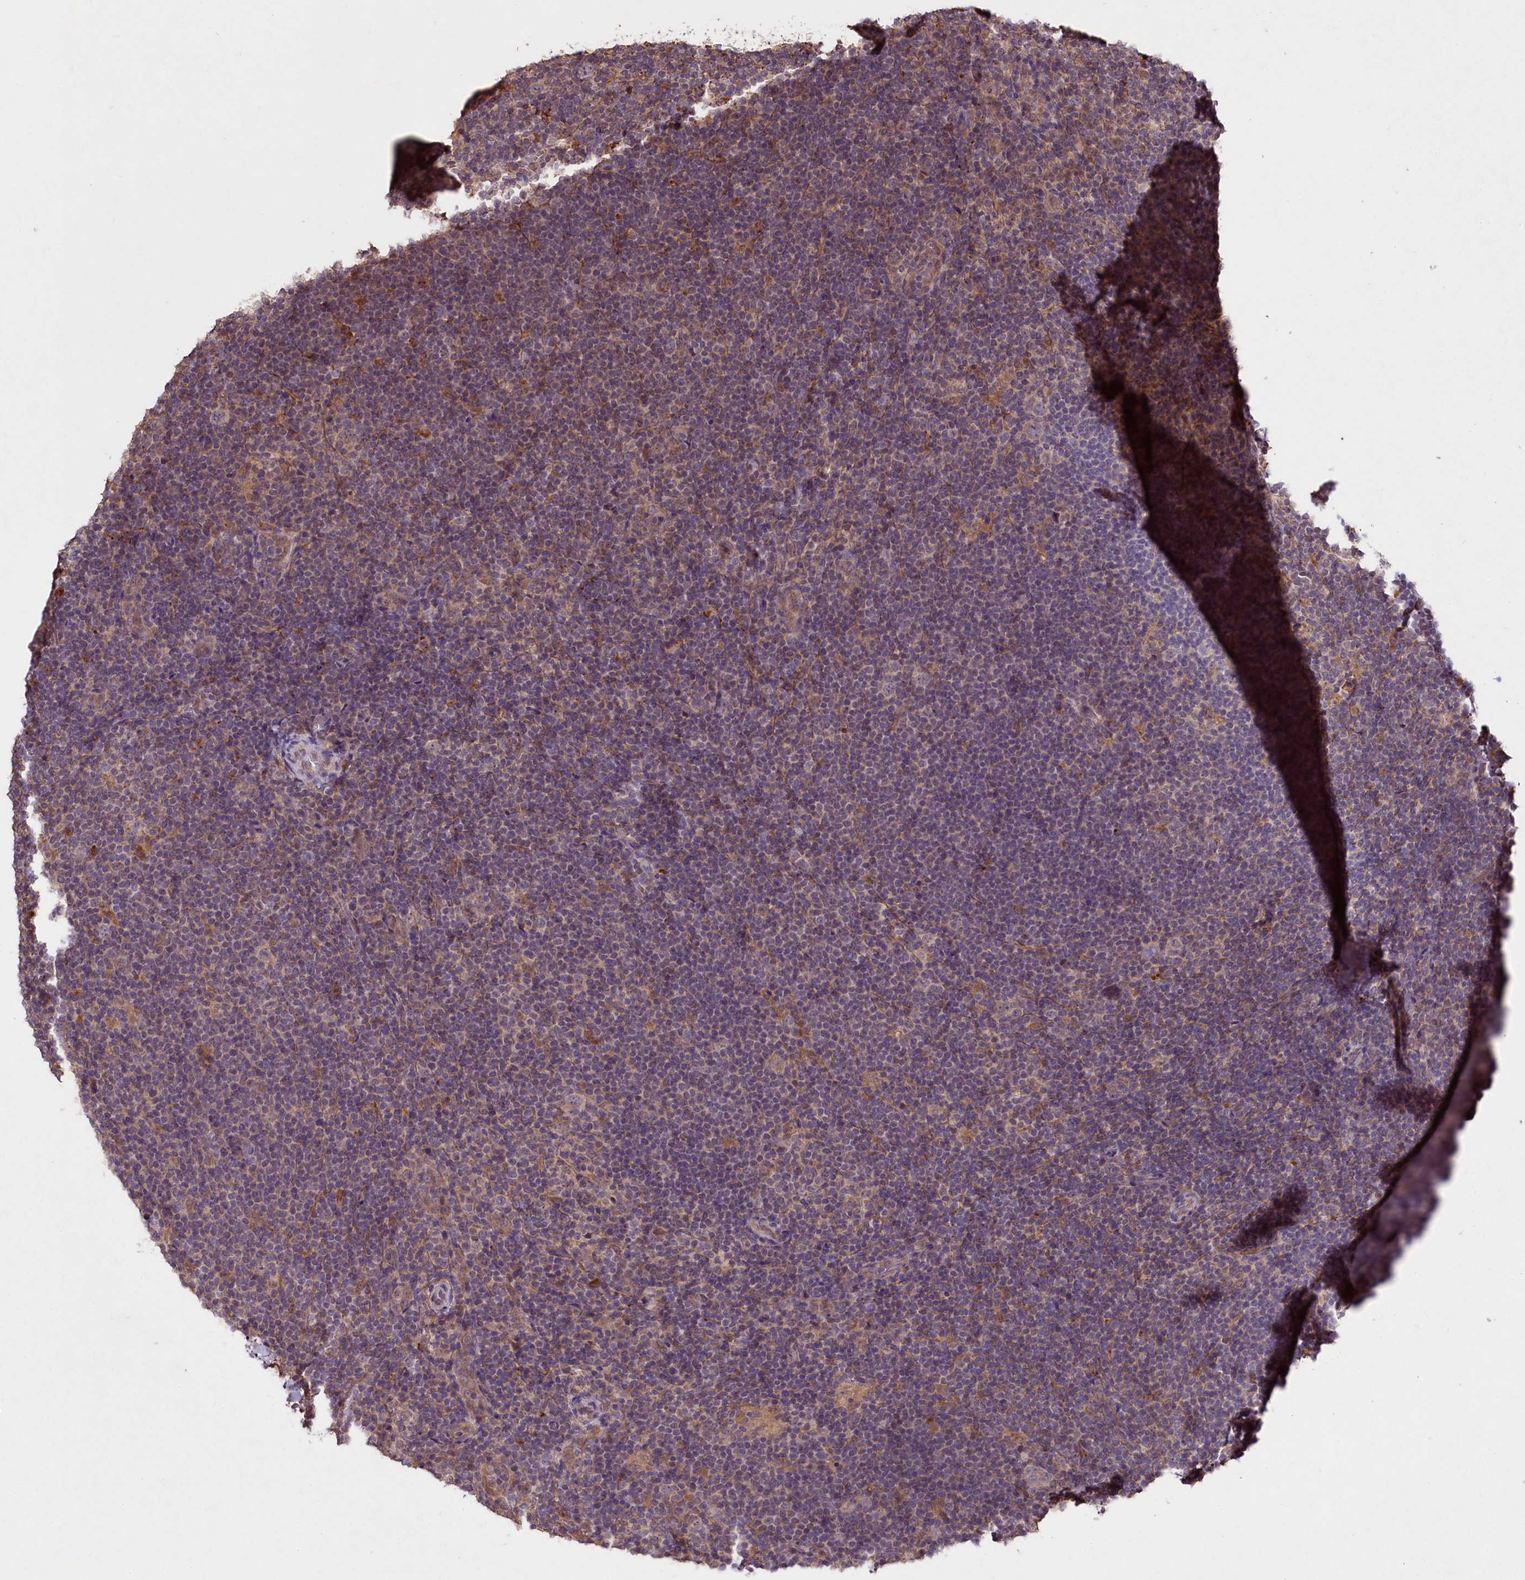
{"staining": {"intensity": "weak", "quantity": "<25%", "location": "cytoplasmic/membranous"}, "tissue": "lymphoma", "cell_type": "Tumor cells", "image_type": "cancer", "snomed": [{"axis": "morphology", "description": "Hodgkin's disease, NOS"}, {"axis": "topography", "description": "Lymph node"}], "caption": "Tumor cells show no significant positivity in lymphoma.", "gene": "TNPO3", "patient": {"sex": "female", "age": 57}}